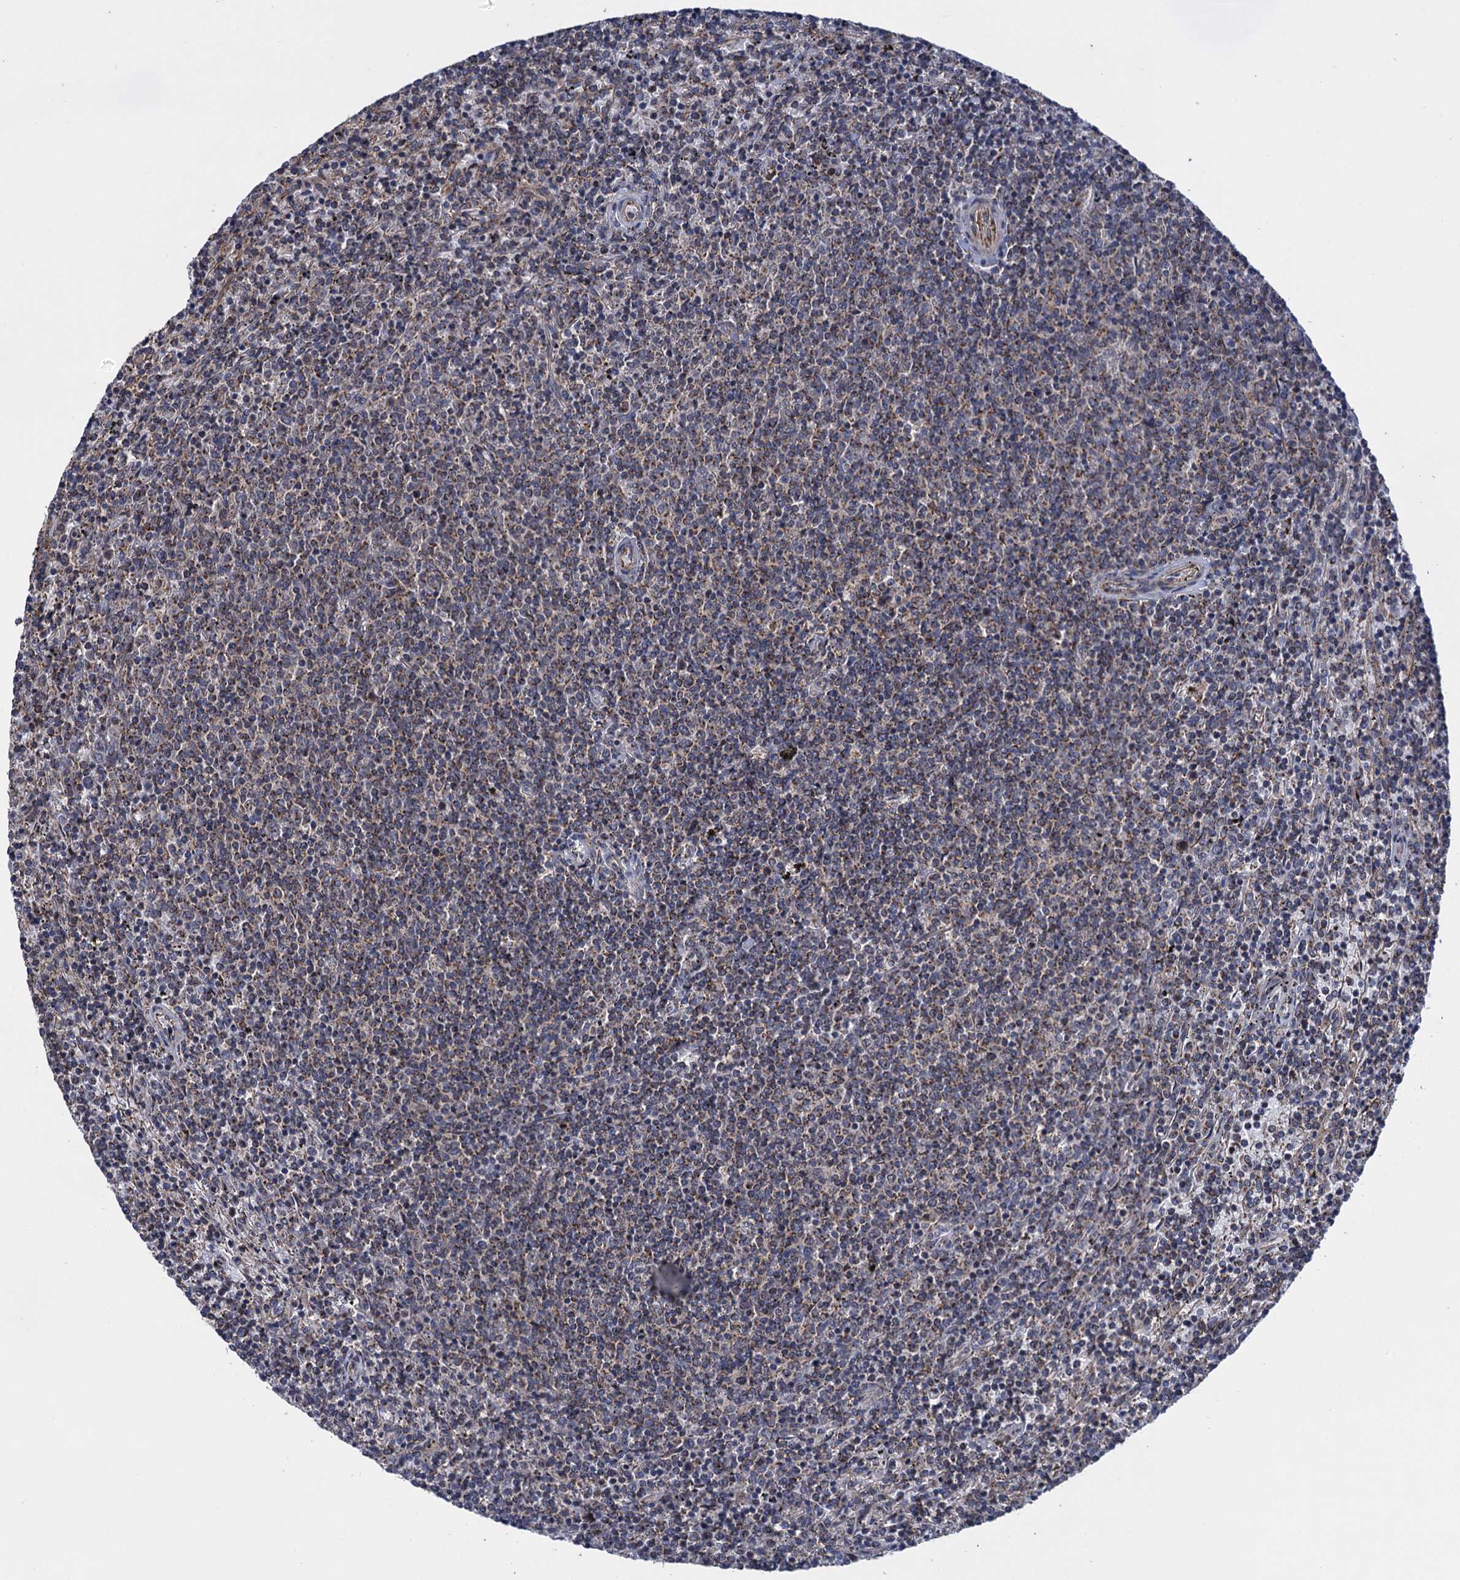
{"staining": {"intensity": "weak", "quantity": "25%-75%", "location": "cytoplasmic/membranous"}, "tissue": "lymphoma", "cell_type": "Tumor cells", "image_type": "cancer", "snomed": [{"axis": "morphology", "description": "Malignant lymphoma, non-Hodgkin's type, Low grade"}, {"axis": "topography", "description": "Spleen"}], "caption": "This is an image of immunohistochemistry staining of low-grade malignant lymphoma, non-Hodgkin's type, which shows weak expression in the cytoplasmic/membranous of tumor cells.", "gene": "HAUS1", "patient": {"sex": "female", "age": 50}}